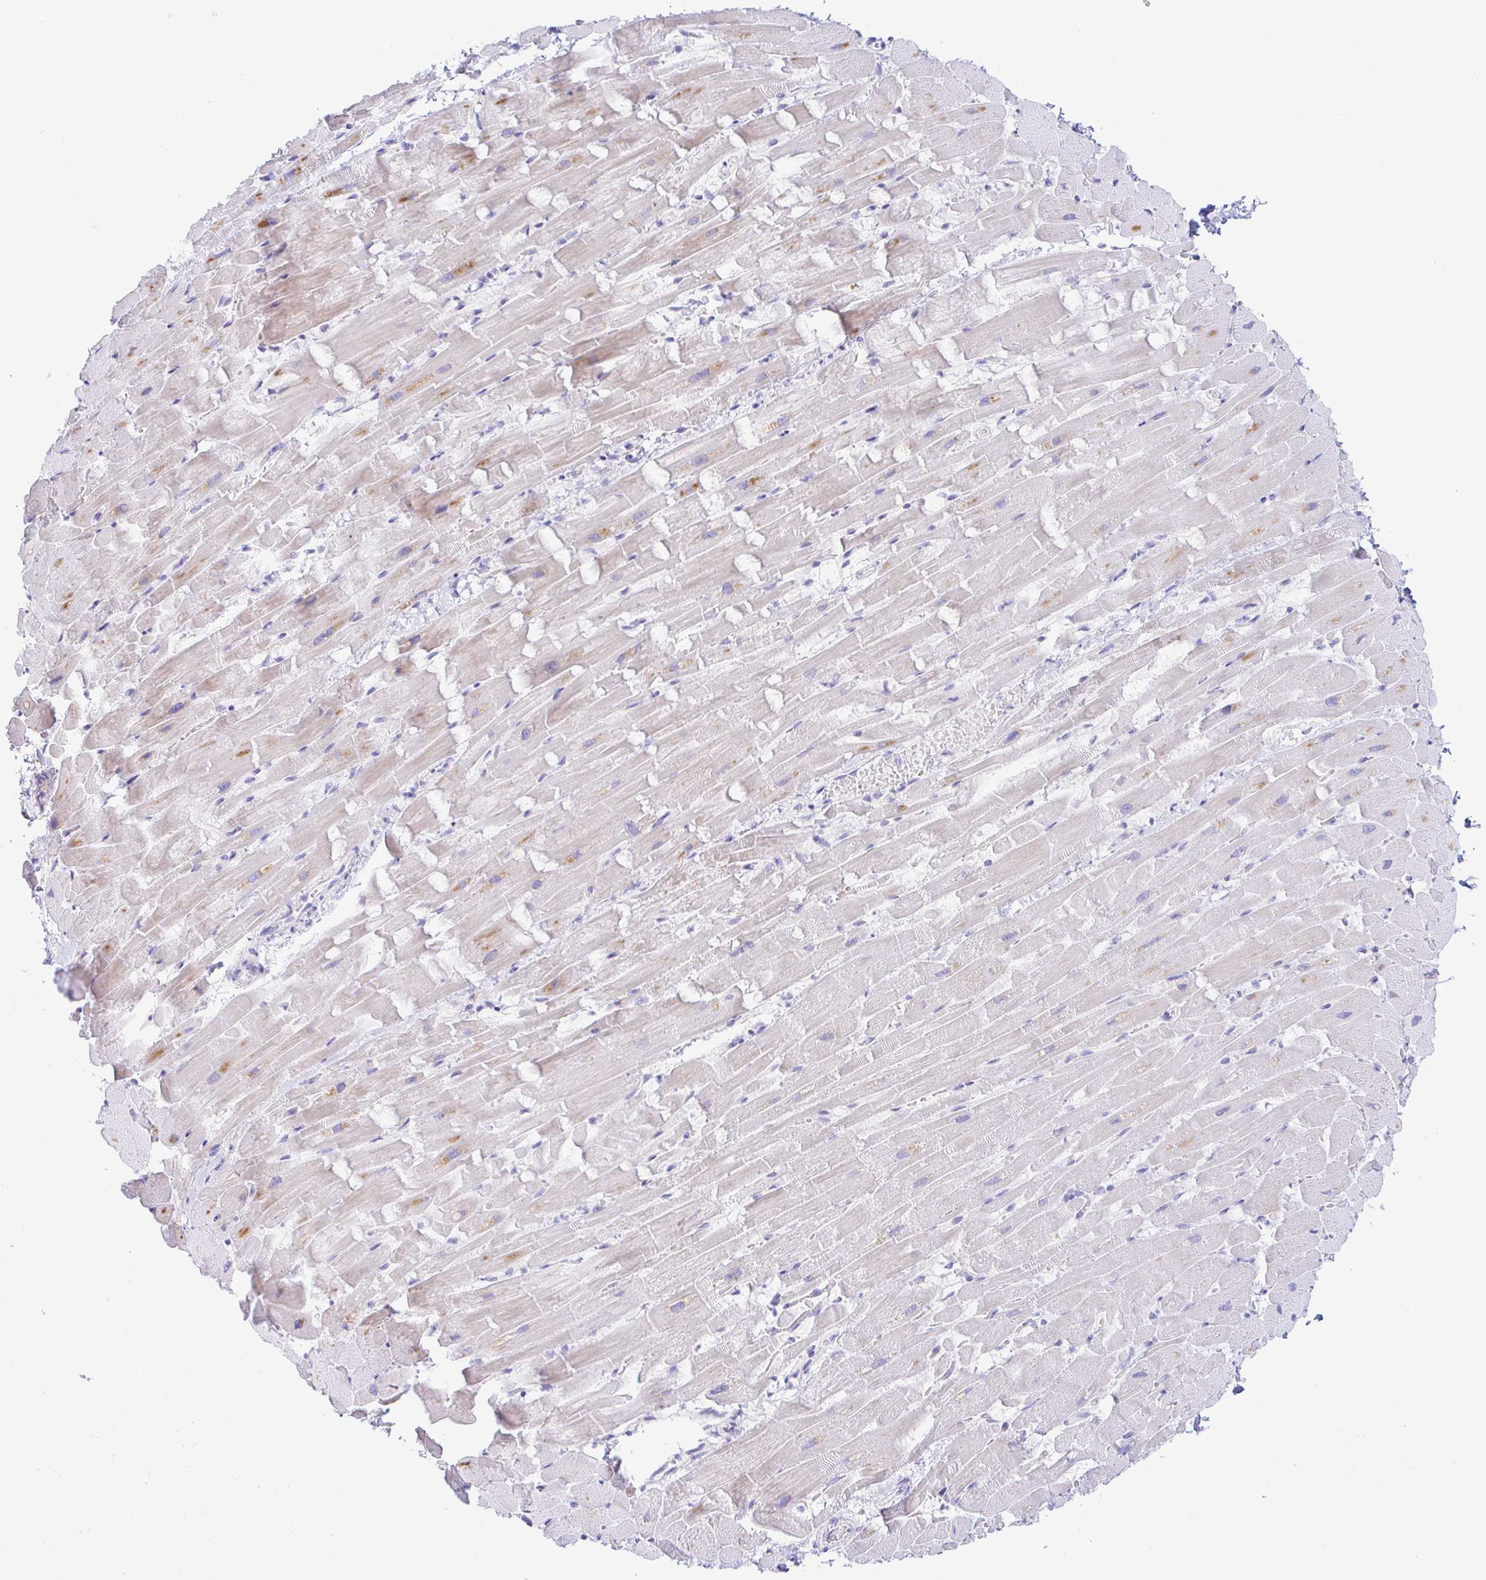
{"staining": {"intensity": "negative", "quantity": "none", "location": "none"}, "tissue": "heart muscle", "cell_type": "Cardiomyocytes", "image_type": "normal", "snomed": [{"axis": "morphology", "description": "Normal tissue, NOS"}, {"axis": "topography", "description": "Heart"}], "caption": "The photomicrograph reveals no staining of cardiomyocytes in normal heart muscle. Nuclei are stained in blue.", "gene": "PINLYP", "patient": {"sex": "male", "age": 37}}